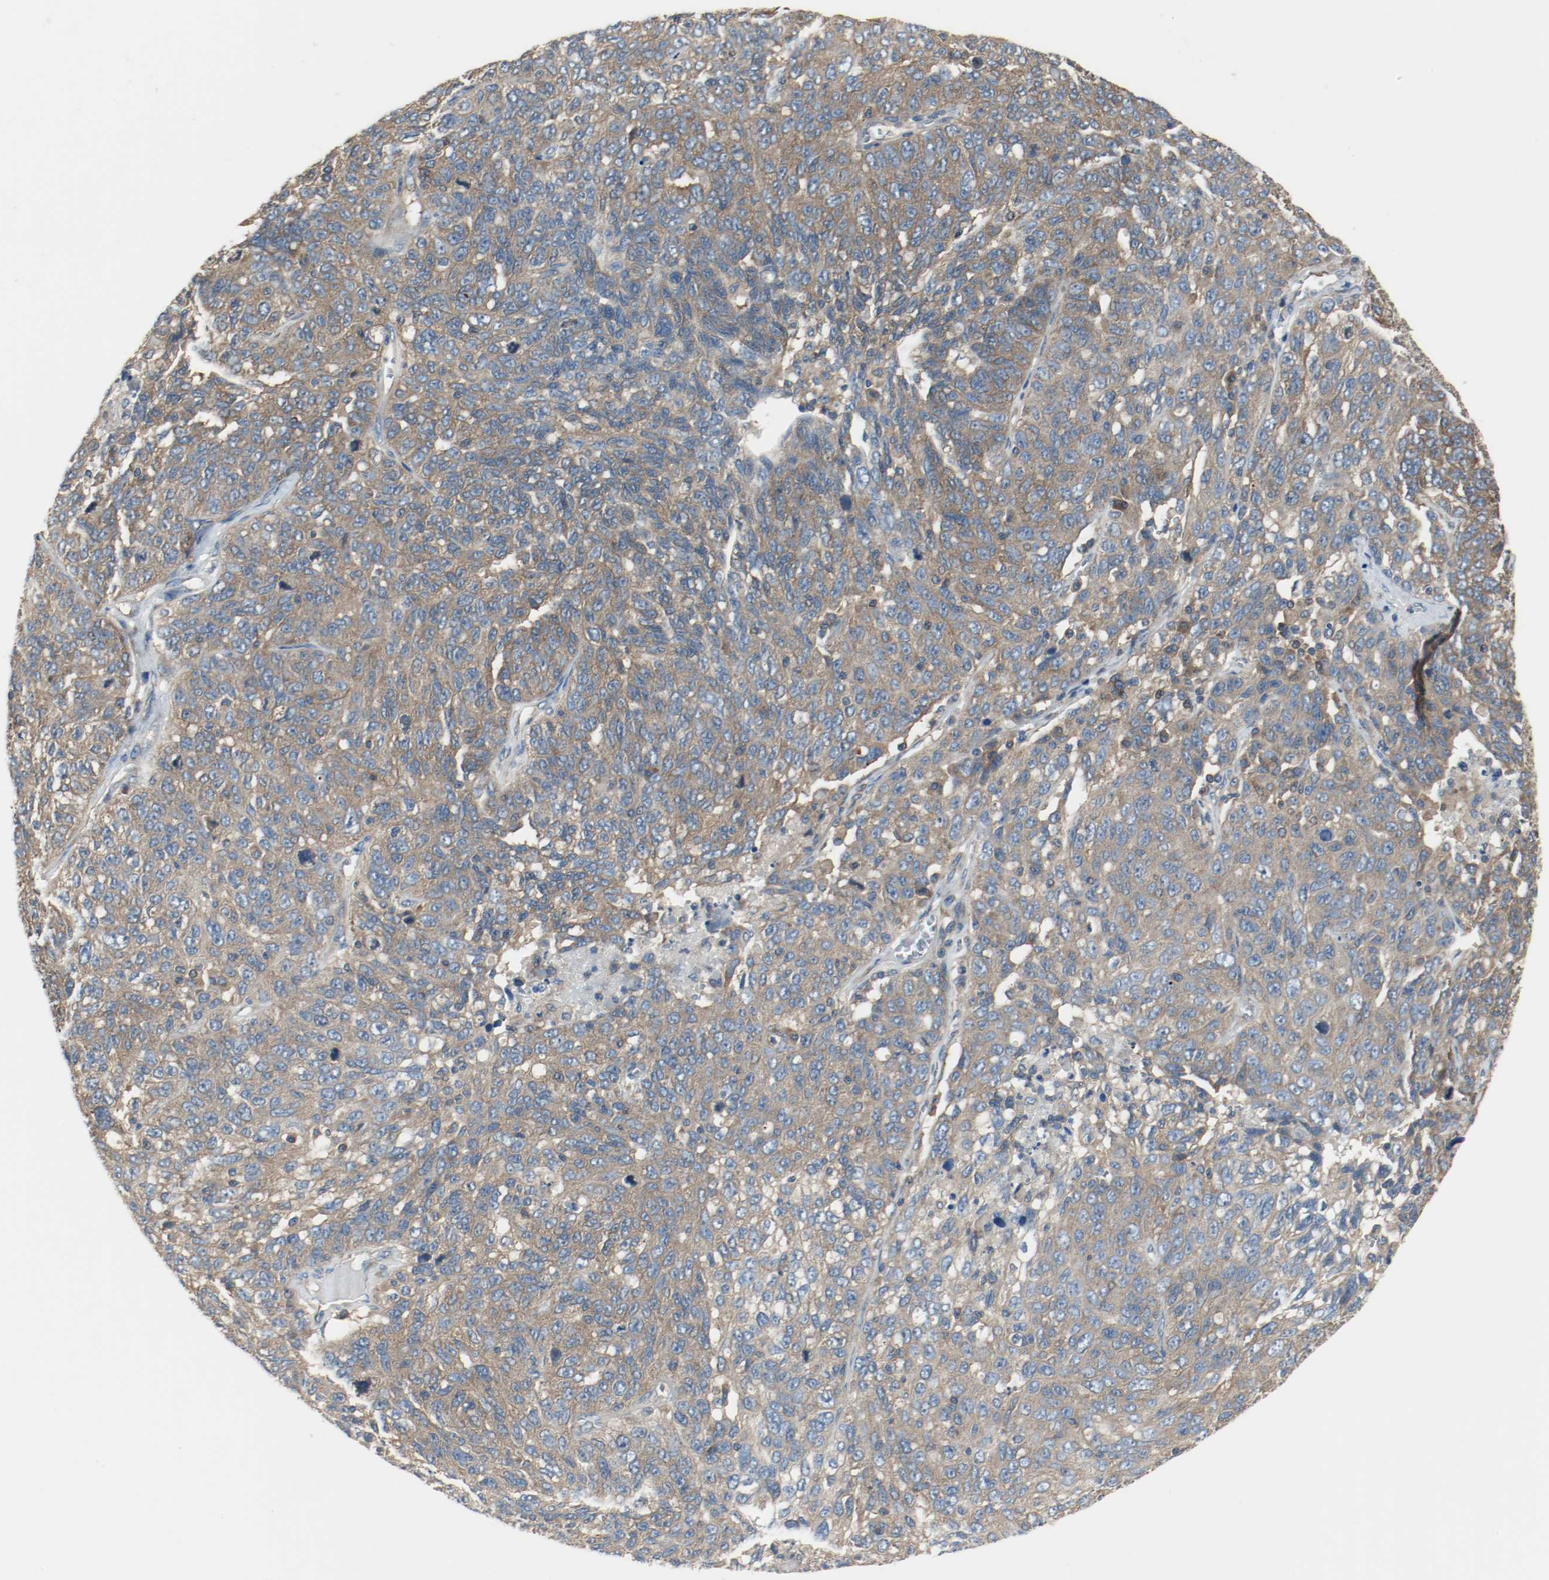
{"staining": {"intensity": "moderate", "quantity": ">75%", "location": "cytoplasmic/membranous"}, "tissue": "ovarian cancer", "cell_type": "Tumor cells", "image_type": "cancer", "snomed": [{"axis": "morphology", "description": "Cystadenocarcinoma, serous, NOS"}, {"axis": "topography", "description": "Ovary"}], "caption": "Immunohistochemical staining of human serous cystadenocarcinoma (ovarian) demonstrates medium levels of moderate cytoplasmic/membranous protein positivity in about >75% of tumor cells. Using DAB (brown) and hematoxylin (blue) stains, captured at high magnification using brightfield microscopy.", "gene": "HGS", "patient": {"sex": "female", "age": 71}}